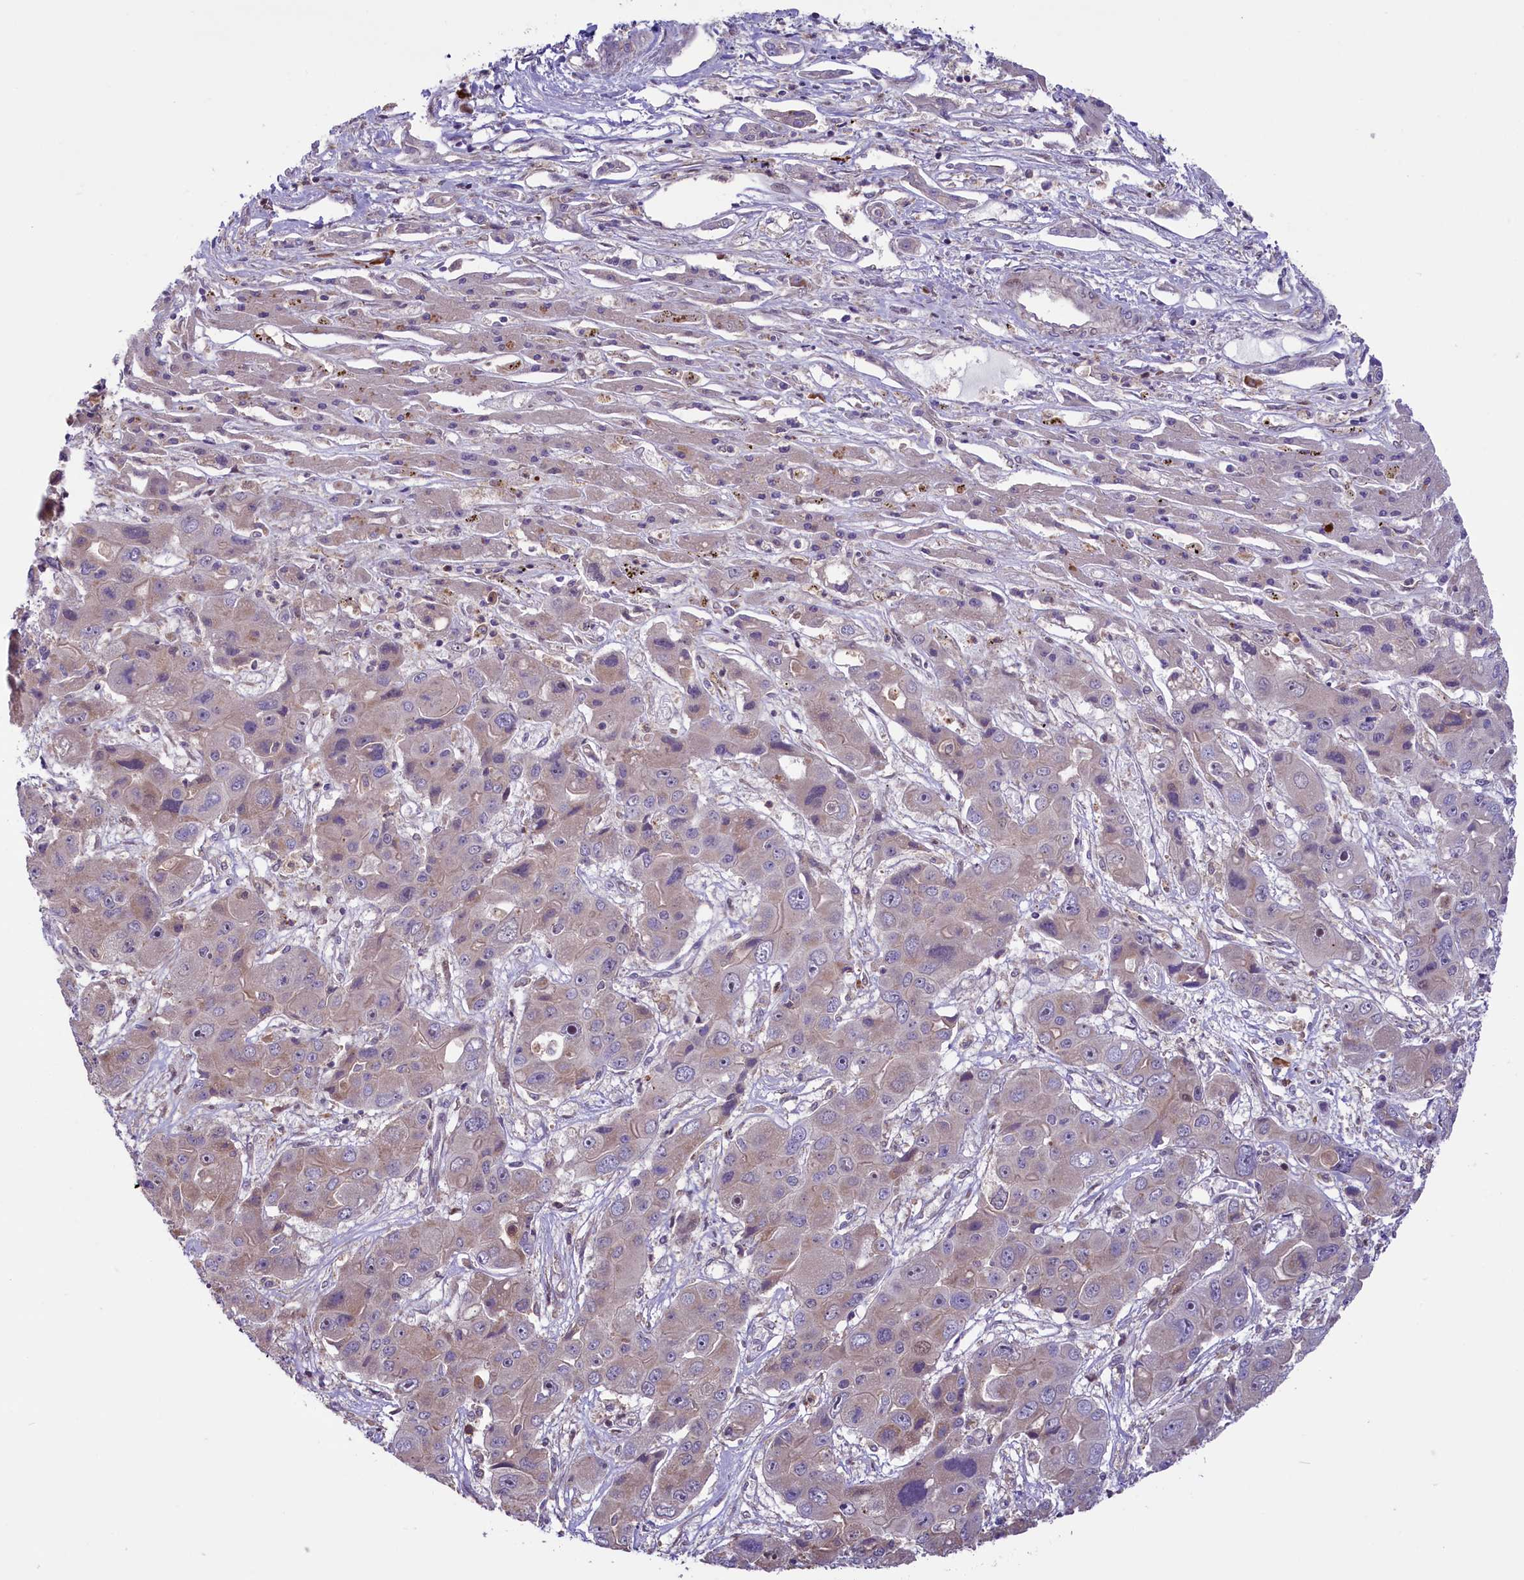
{"staining": {"intensity": "negative", "quantity": "none", "location": "none"}, "tissue": "liver cancer", "cell_type": "Tumor cells", "image_type": "cancer", "snomed": [{"axis": "morphology", "description": "Cholangiocarcinoma"}, {"axis": "topography", "description": "Liver"}], "caption": "Liver cholangiocarcinoma was stained to show a protein in brown. There is no significant expression in tumor cells.", "gene": "RIC8A", "patient": {"sex": "male", "age": 67}}